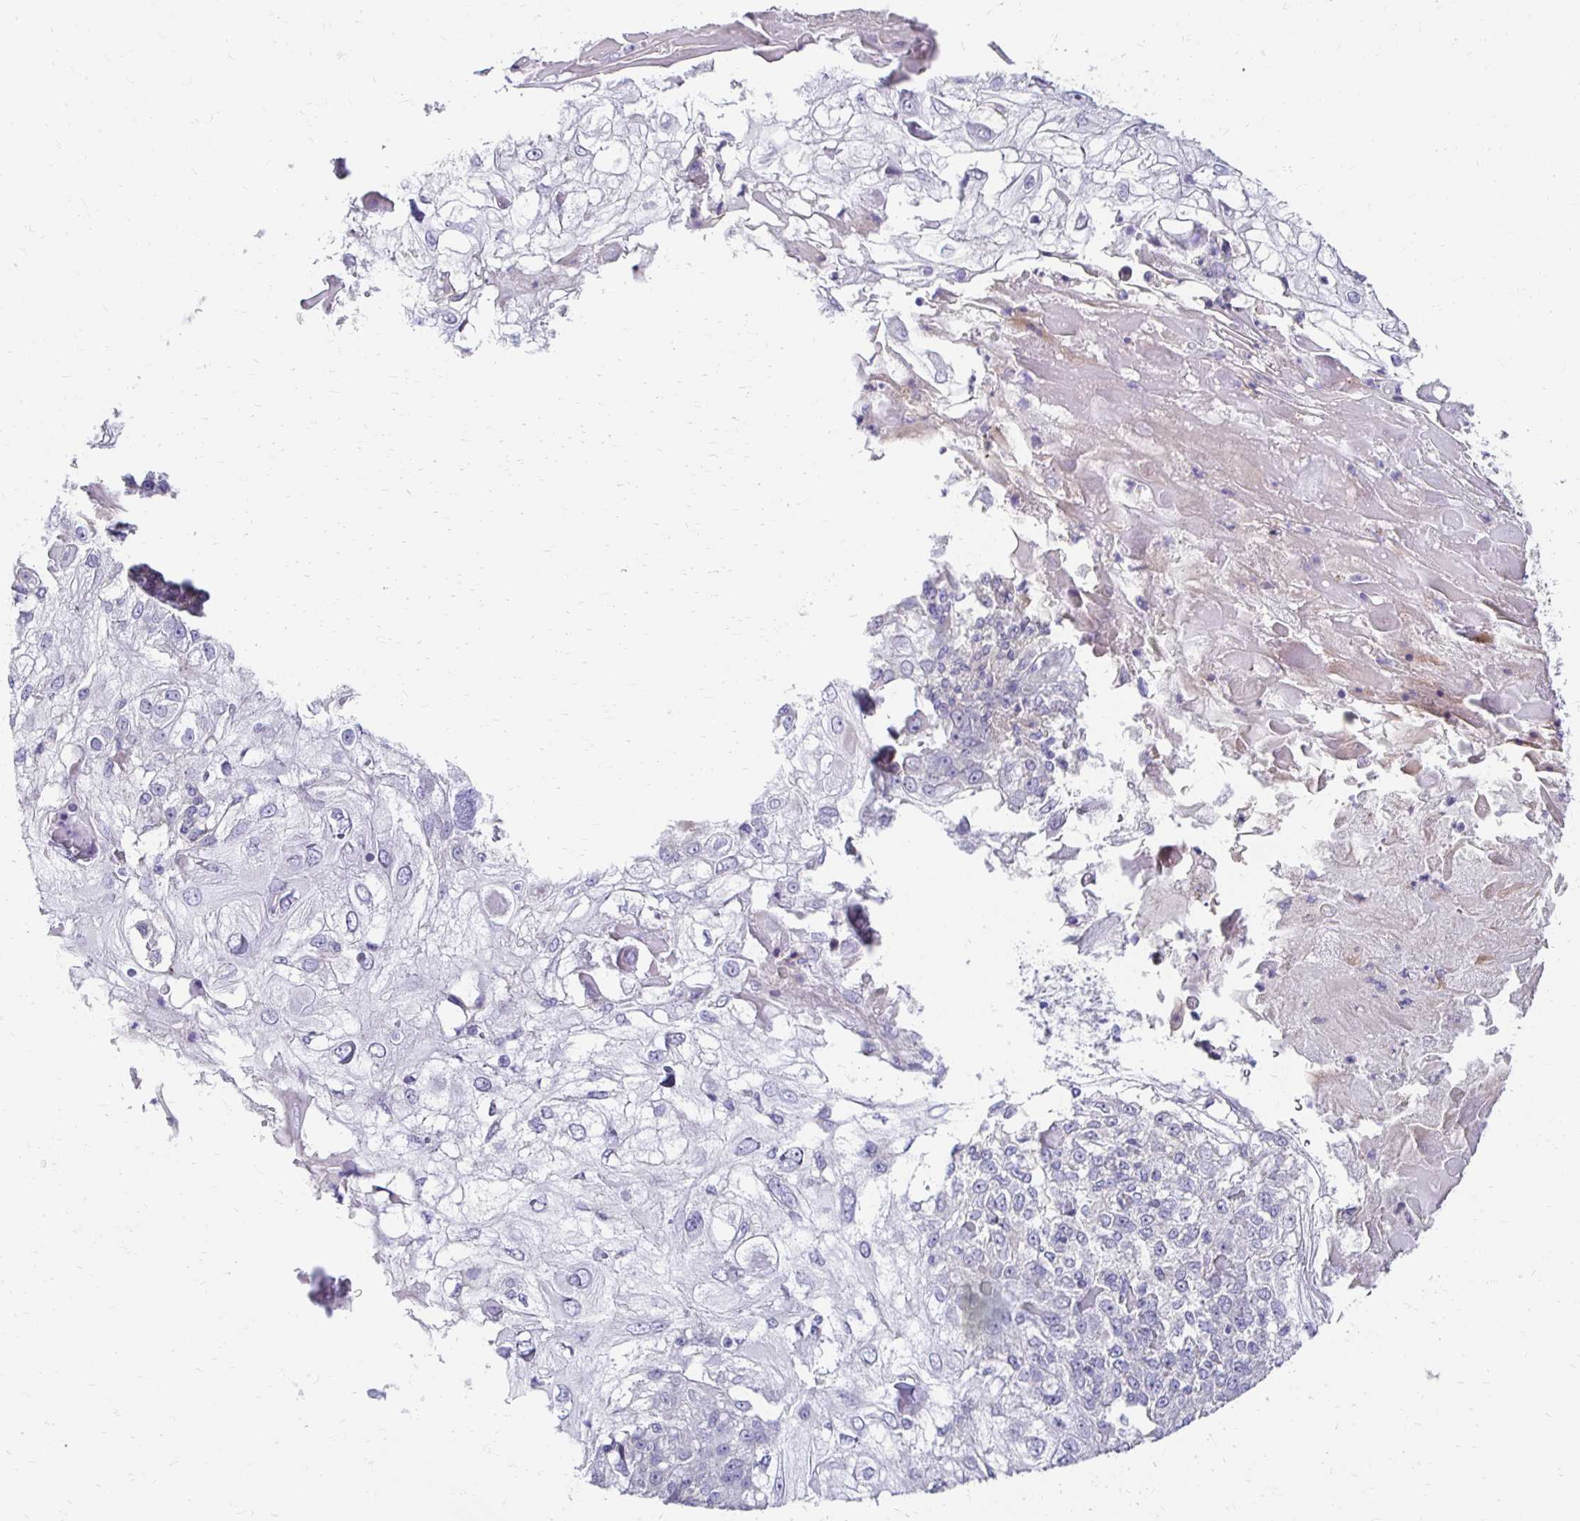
{"staining": {"intensity": "negative", "quantity": "none", "location": "none"}, "tissue": "skin cancer", "cell_type": "Tumor cells", "image_type": "cancer", "snomed": [{"axis": "morphology", "description": "Normal tissue, NOS"}, {"axis": "morphology", "description": "Squamous cell carcinoma, NOS"}, {"axis": "topography", "description": "Skin"}], "caption": "Tumor cells are negative for brown protein staining in skin cancer (squamous cell carcinoma).", "gene": "AKAP6", "patient": {"sex": "female", "age": 83}}